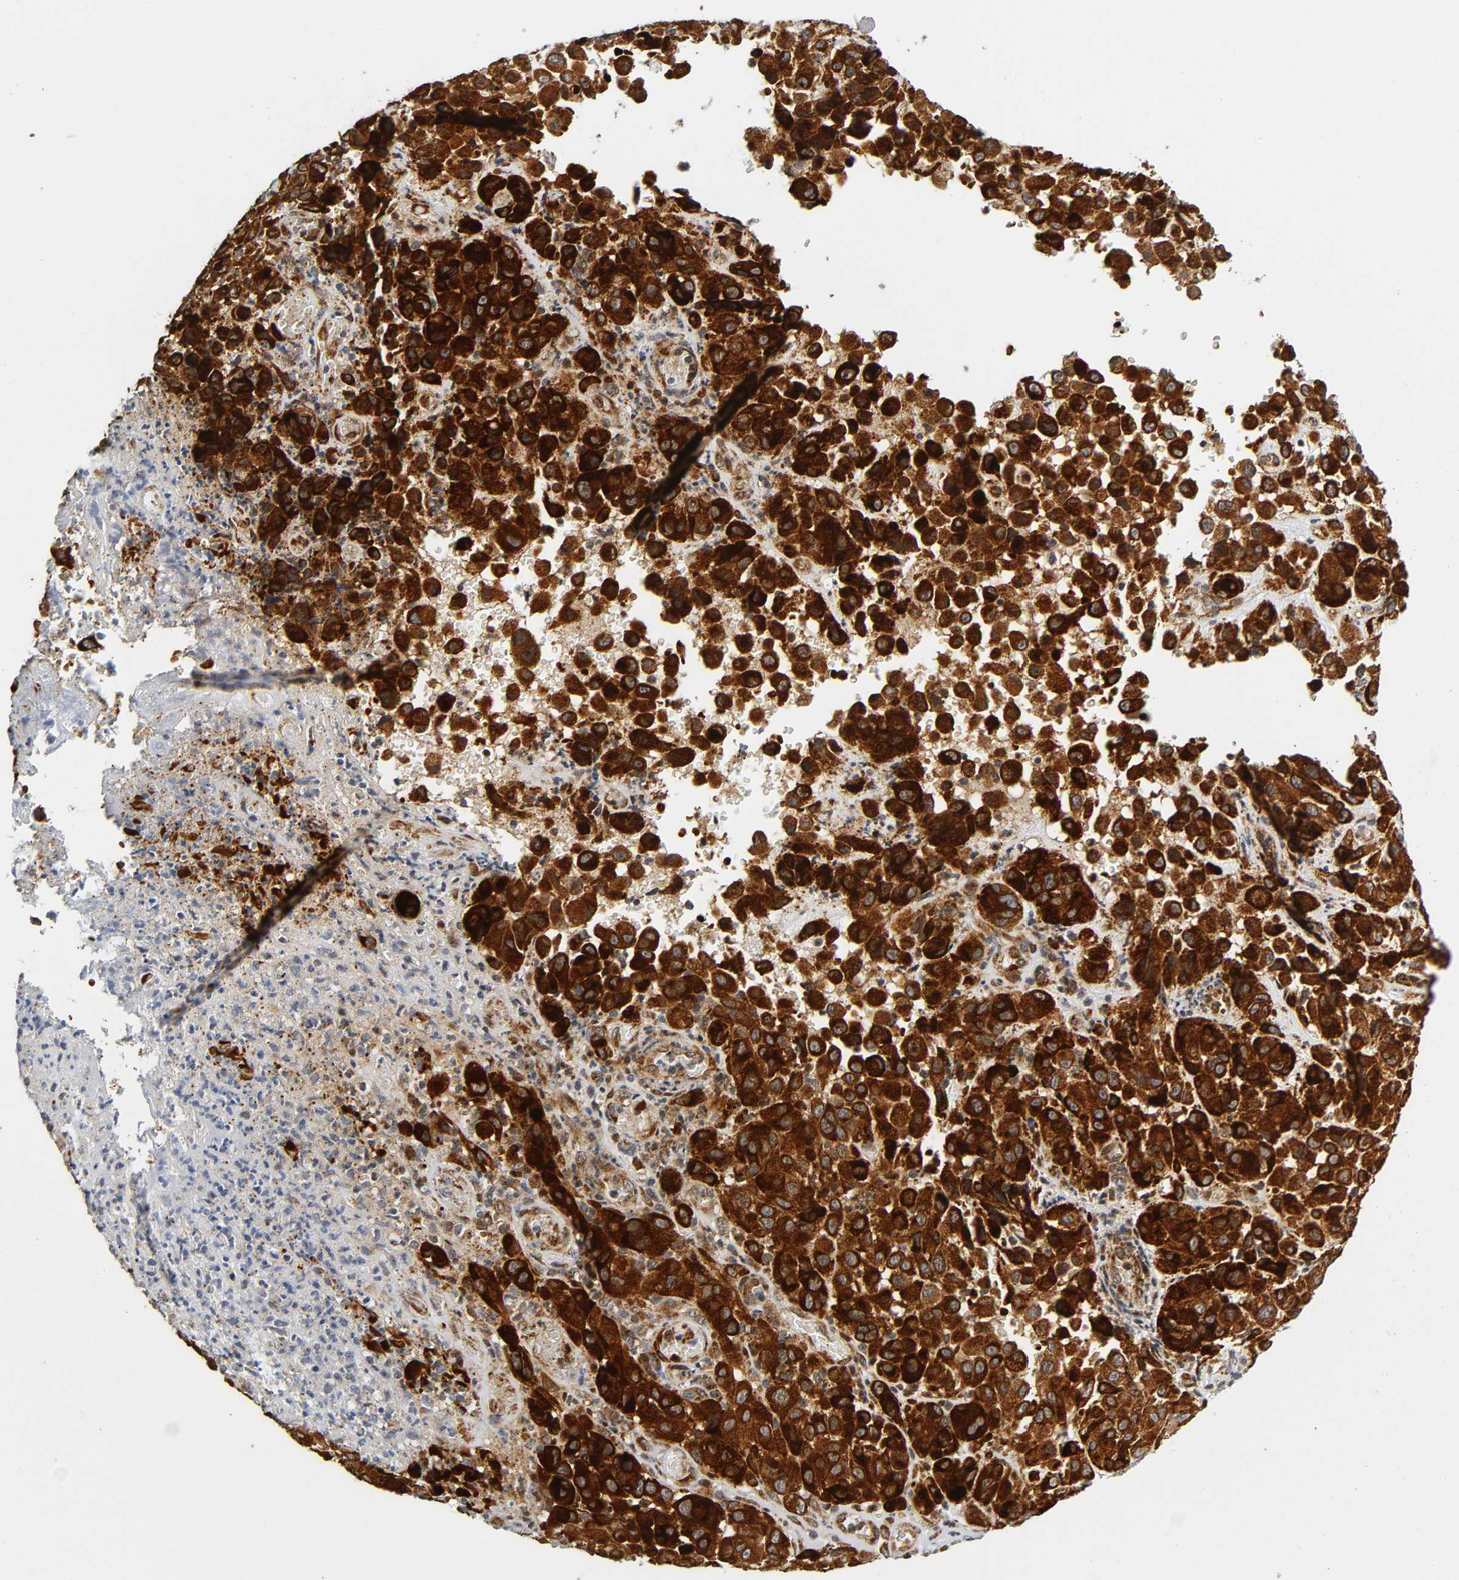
{"staining": {"intensity": "strong", "quantity": ">75%", "location": "cytoplasmic/membranous"}, "tissue": "melanoma", "cell_type": "Tumor cells", "image_type": "cancer", "snomed": [{"axis": "morphology", "description": "Malignant melanoma, NOS"}, {"axis": "topography", "description": "Skin"}], "caption": "Immunohistochemistry (IHC) (DAB (3,3'-diaminobenzidine)) staining of melanoma exhibits strong cytoplasmic/membranous protein staining in about >75% of tumor cells.", "gene": "SOS2", "patient": {"sex": "female", "age": 21}}